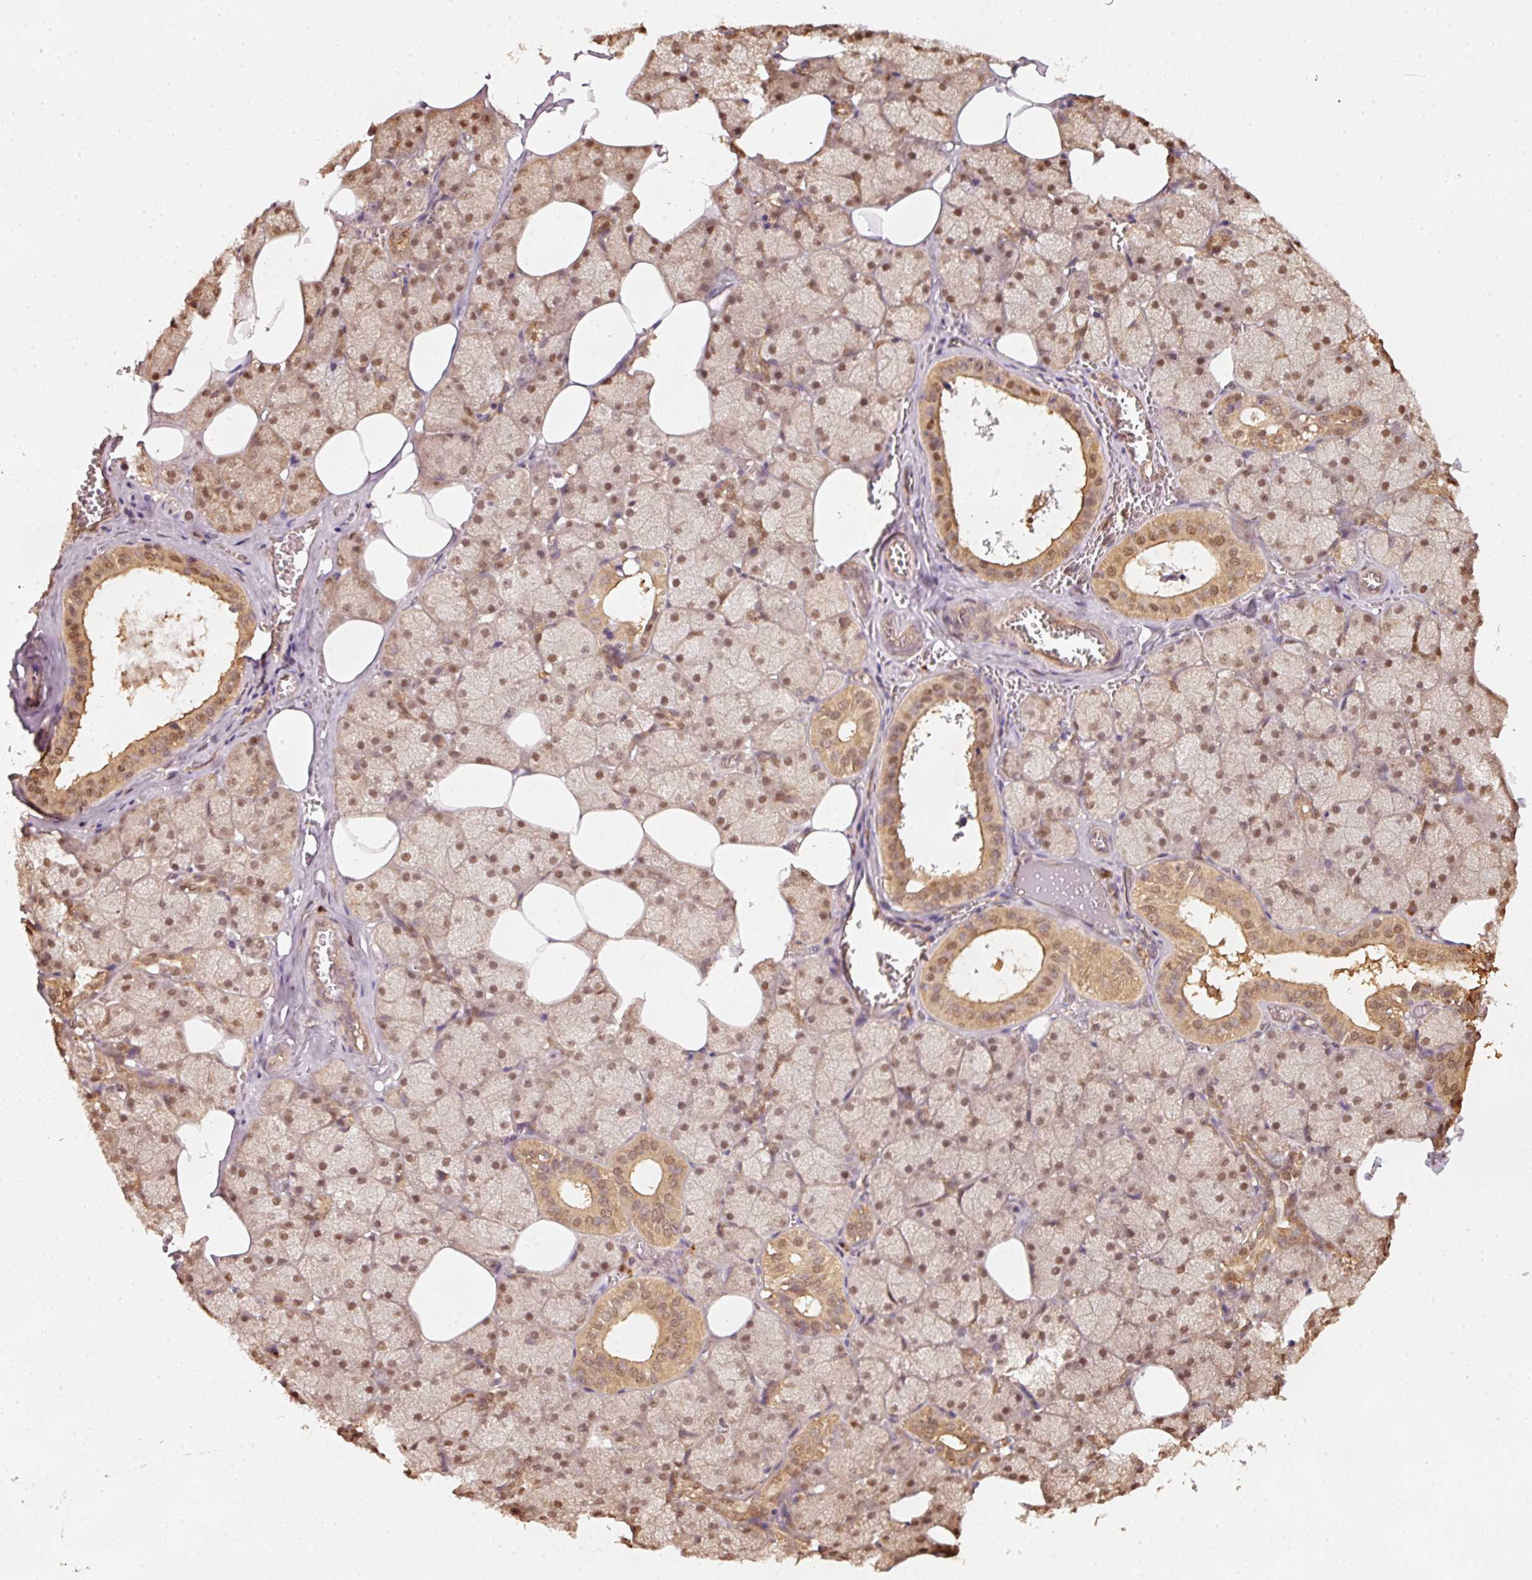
{"staining": {"intensity": "moderate", "quantity": "25%-75%", "location": "cytoplasmic/membranous,nuclear"}, "tissue": "salivary gland", "cell_type": "Glandular cells", "image_type": "normal", "snomed": [{"axis": "morphology", "description": "Normal tissue, NOS"}, {"axis": "topography", "description": "Salivary gland"}, {"axis": "topography", "description": "Peripheral nerve tissue"}], "caption": "Immunohistochemistry image of benign salivary gland: human salivary gland stained using IHC reveals medium levels of moderate protein expression localized specifically in the cytoplasmic/membranous,nuclear of glandular cells, appearing as a cytoplasmic/membranous,nuclear brown color.", "gene": "STAU1", "patient": {"sex": "male", "age": 38}}